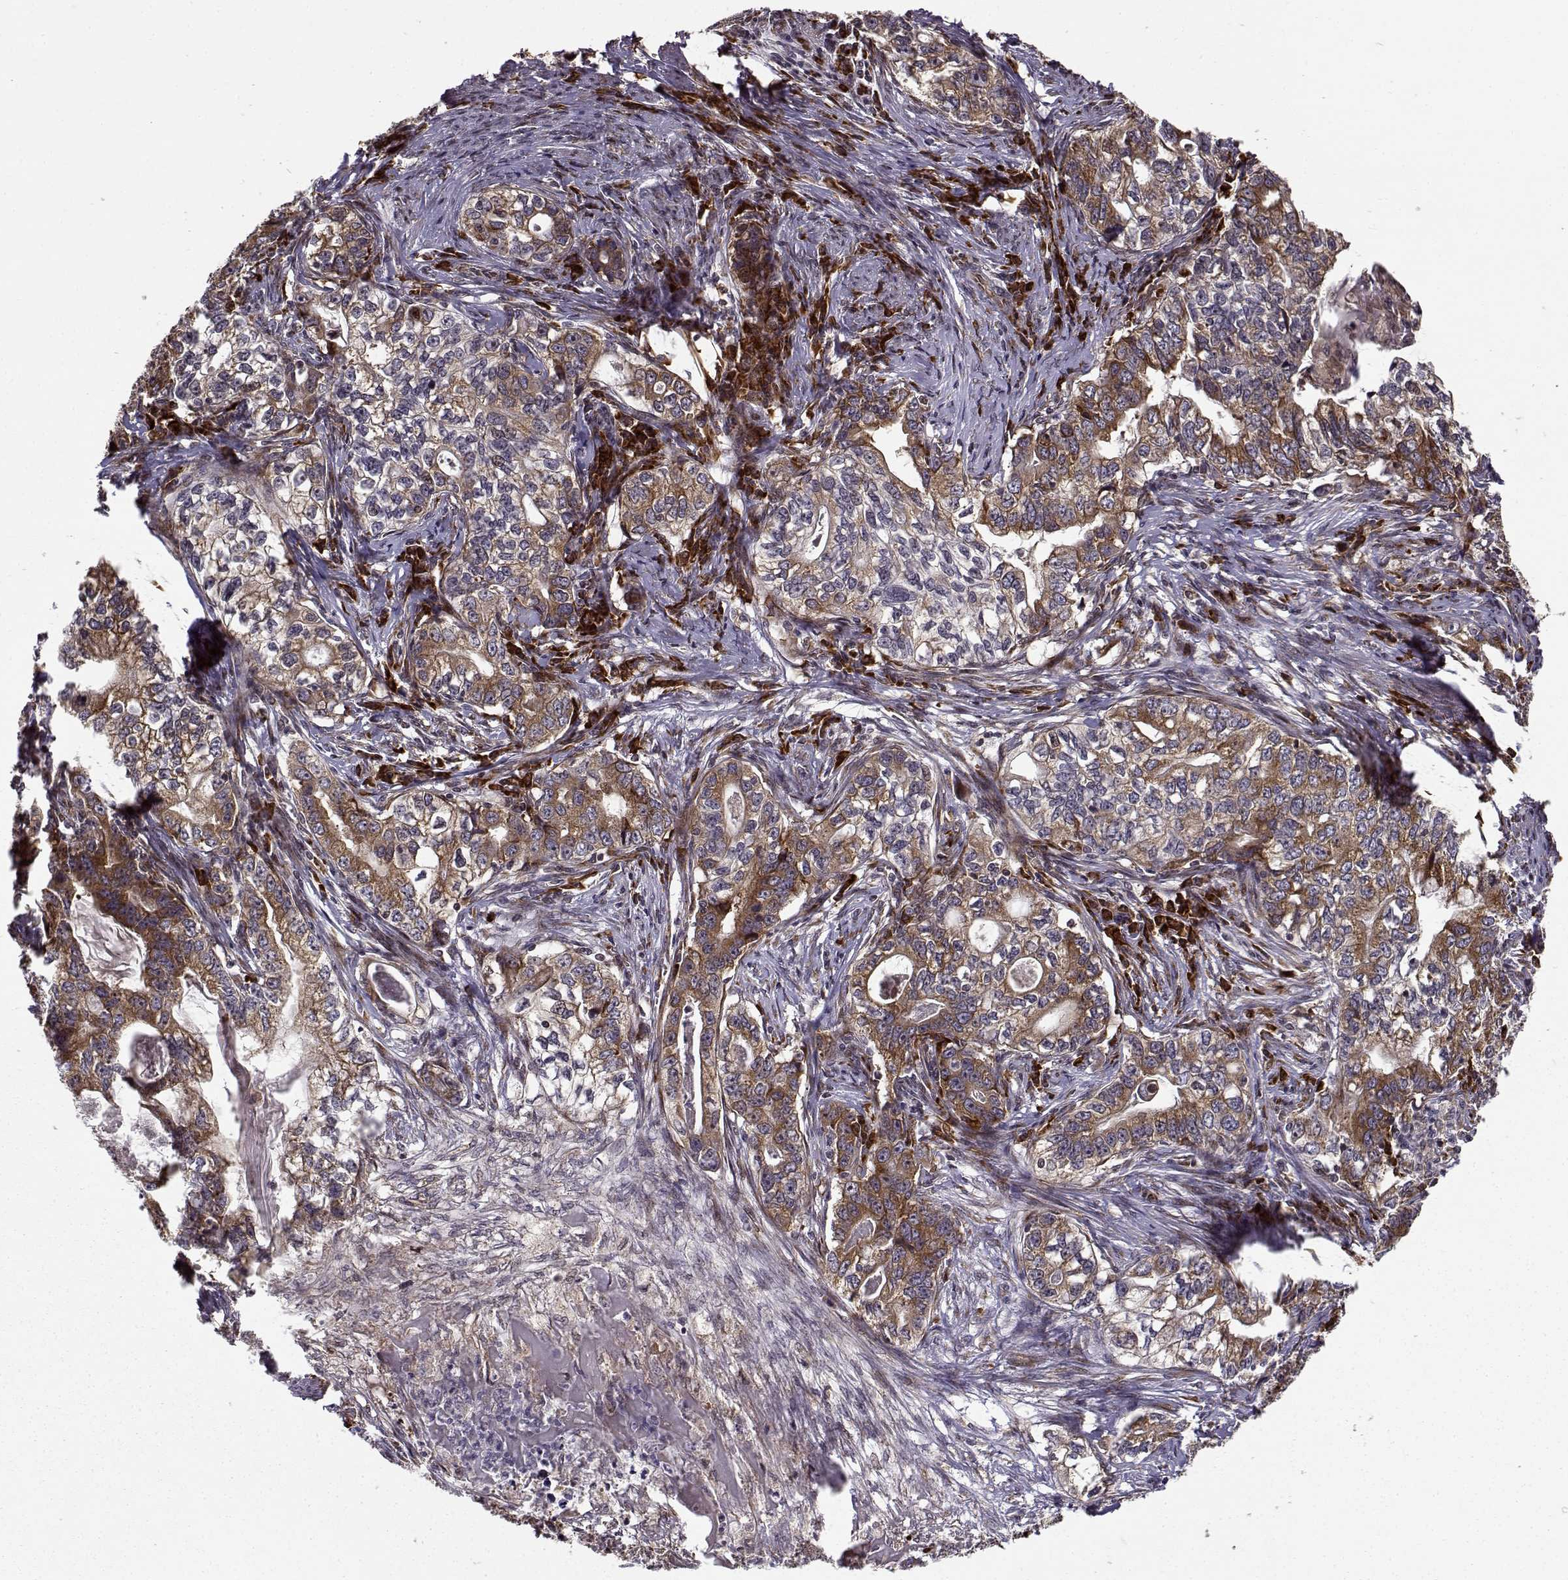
{"staining": {"intensity": "moderate", "quantity": ">75%", "location": "cytoplasmic/membranous"}, "tissue": "stomach cancer", "cell_type": "Tumor cells", "image_type": "cancer", "snomed": [{"axis": "morphology", "description": "Adenocarcinoma, NOS"}, {"axis": "topography", "description": "Stomach, lower"}], "caption": "A brown stain labels moderate cytoplasmic/membranous positivity of a protein in stomach cancer tumor cells.", "gene": "RPL31", "patient": {"sex": "female", "age": 72}}